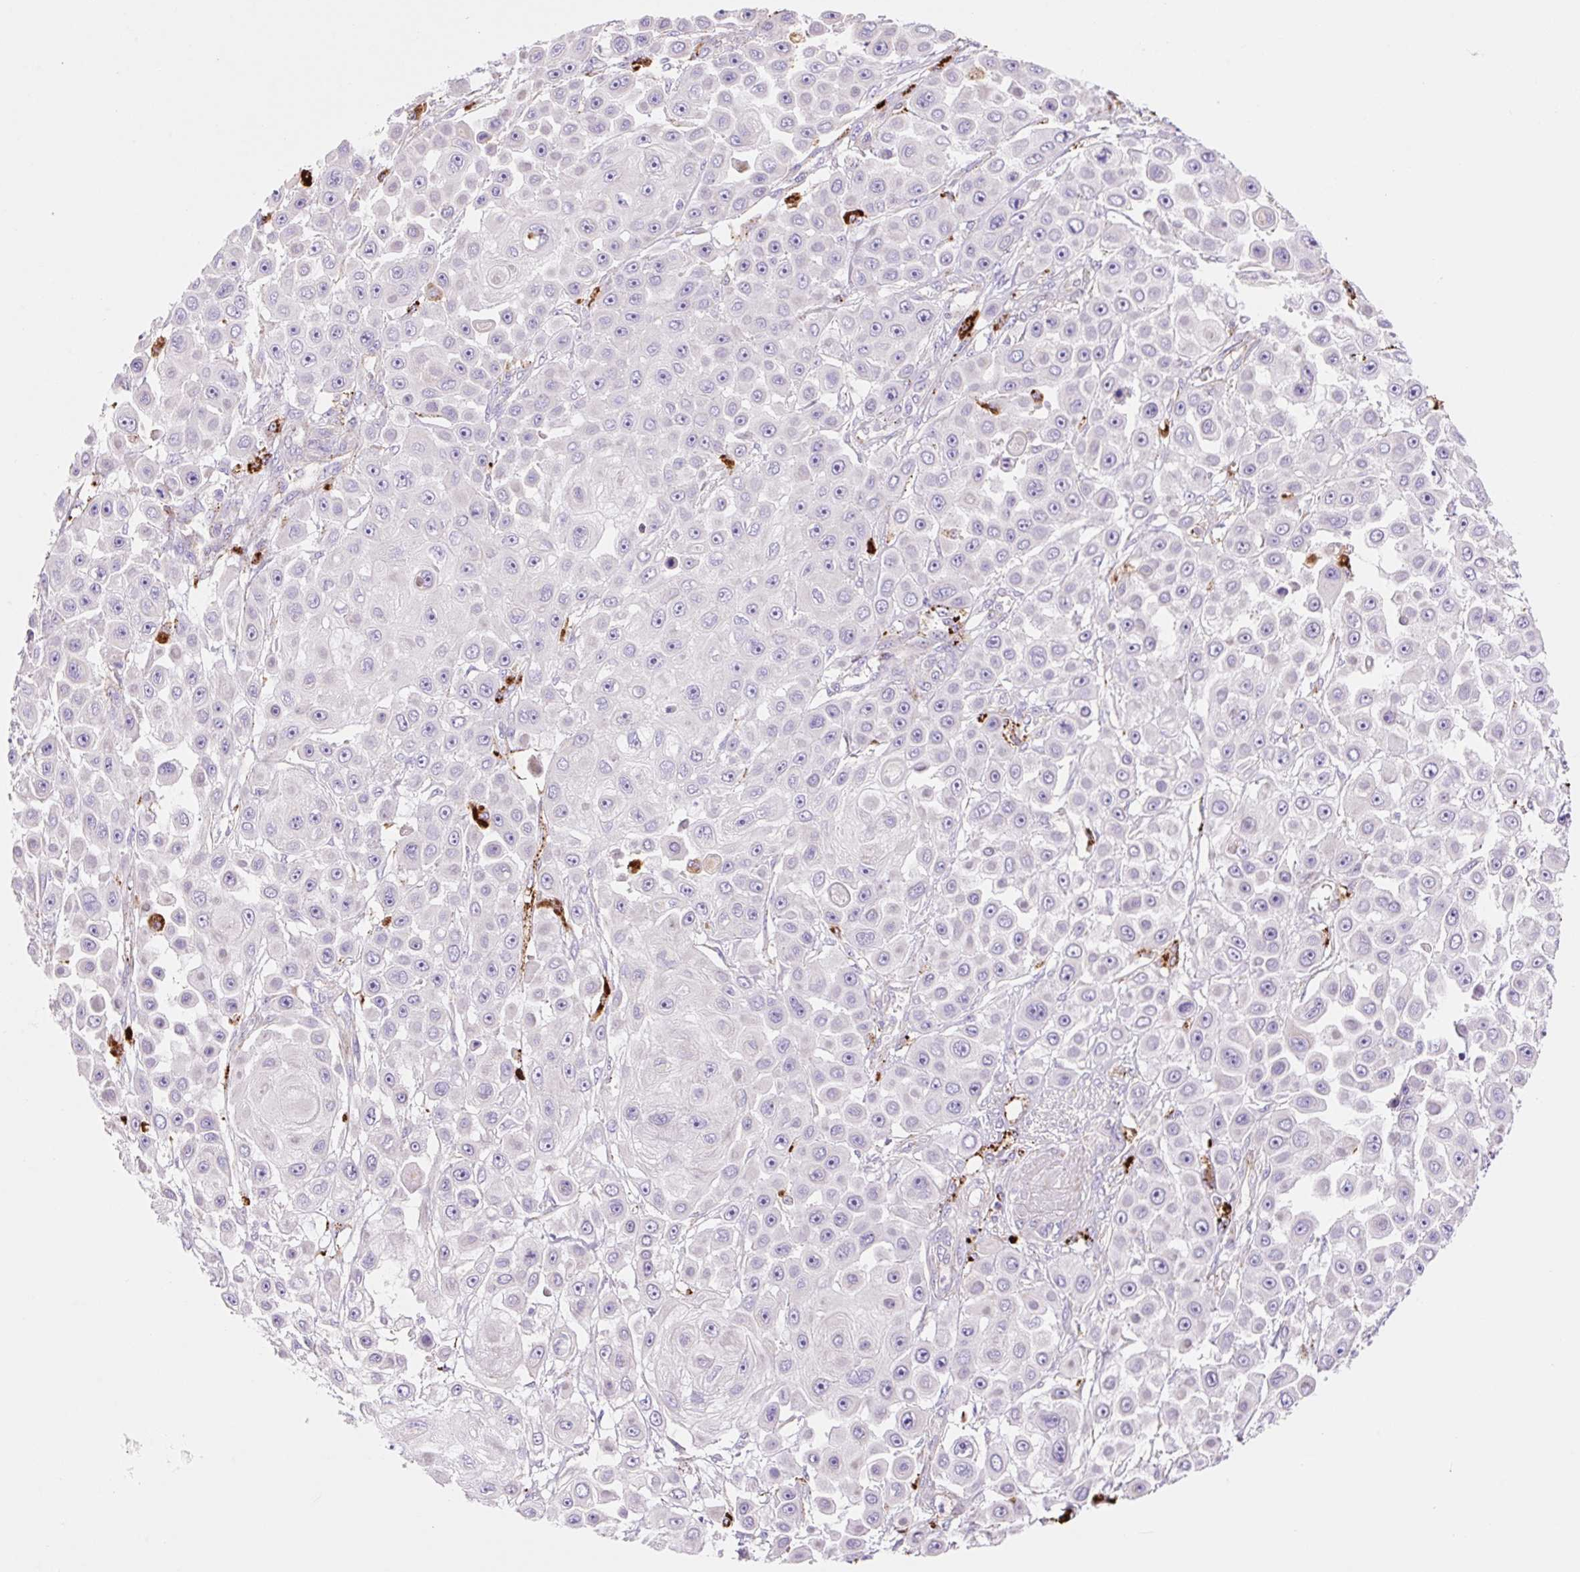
{"staining": {"intensity": "negative", "quantity": "none", "location": "none"}, "tissue": "skin cancer", "cell_type": "Tumor cells", "image_type": "cancer", "snomed": [{"axis": "morphology", "description": "Squamous cell carcinoma, NOS"}, {"axis": "topography", "description": "Skin"}], "caption": "High magnification brightfield microscopy of skin cancer stained with DAB (3,3'-diaminobenzidine) (brown) and counterstained with hematoxylin (blue): tumor cells show no significant staining. The staining was performed using DAB (3,3'-diaminobenzidine) to visualize the protein expression in brown, while the nuclei were stained in blue with hematoxylin (Magnification: 20x).", "gene": "HEXA", "patient": {"sex": "male", "age": 67}}